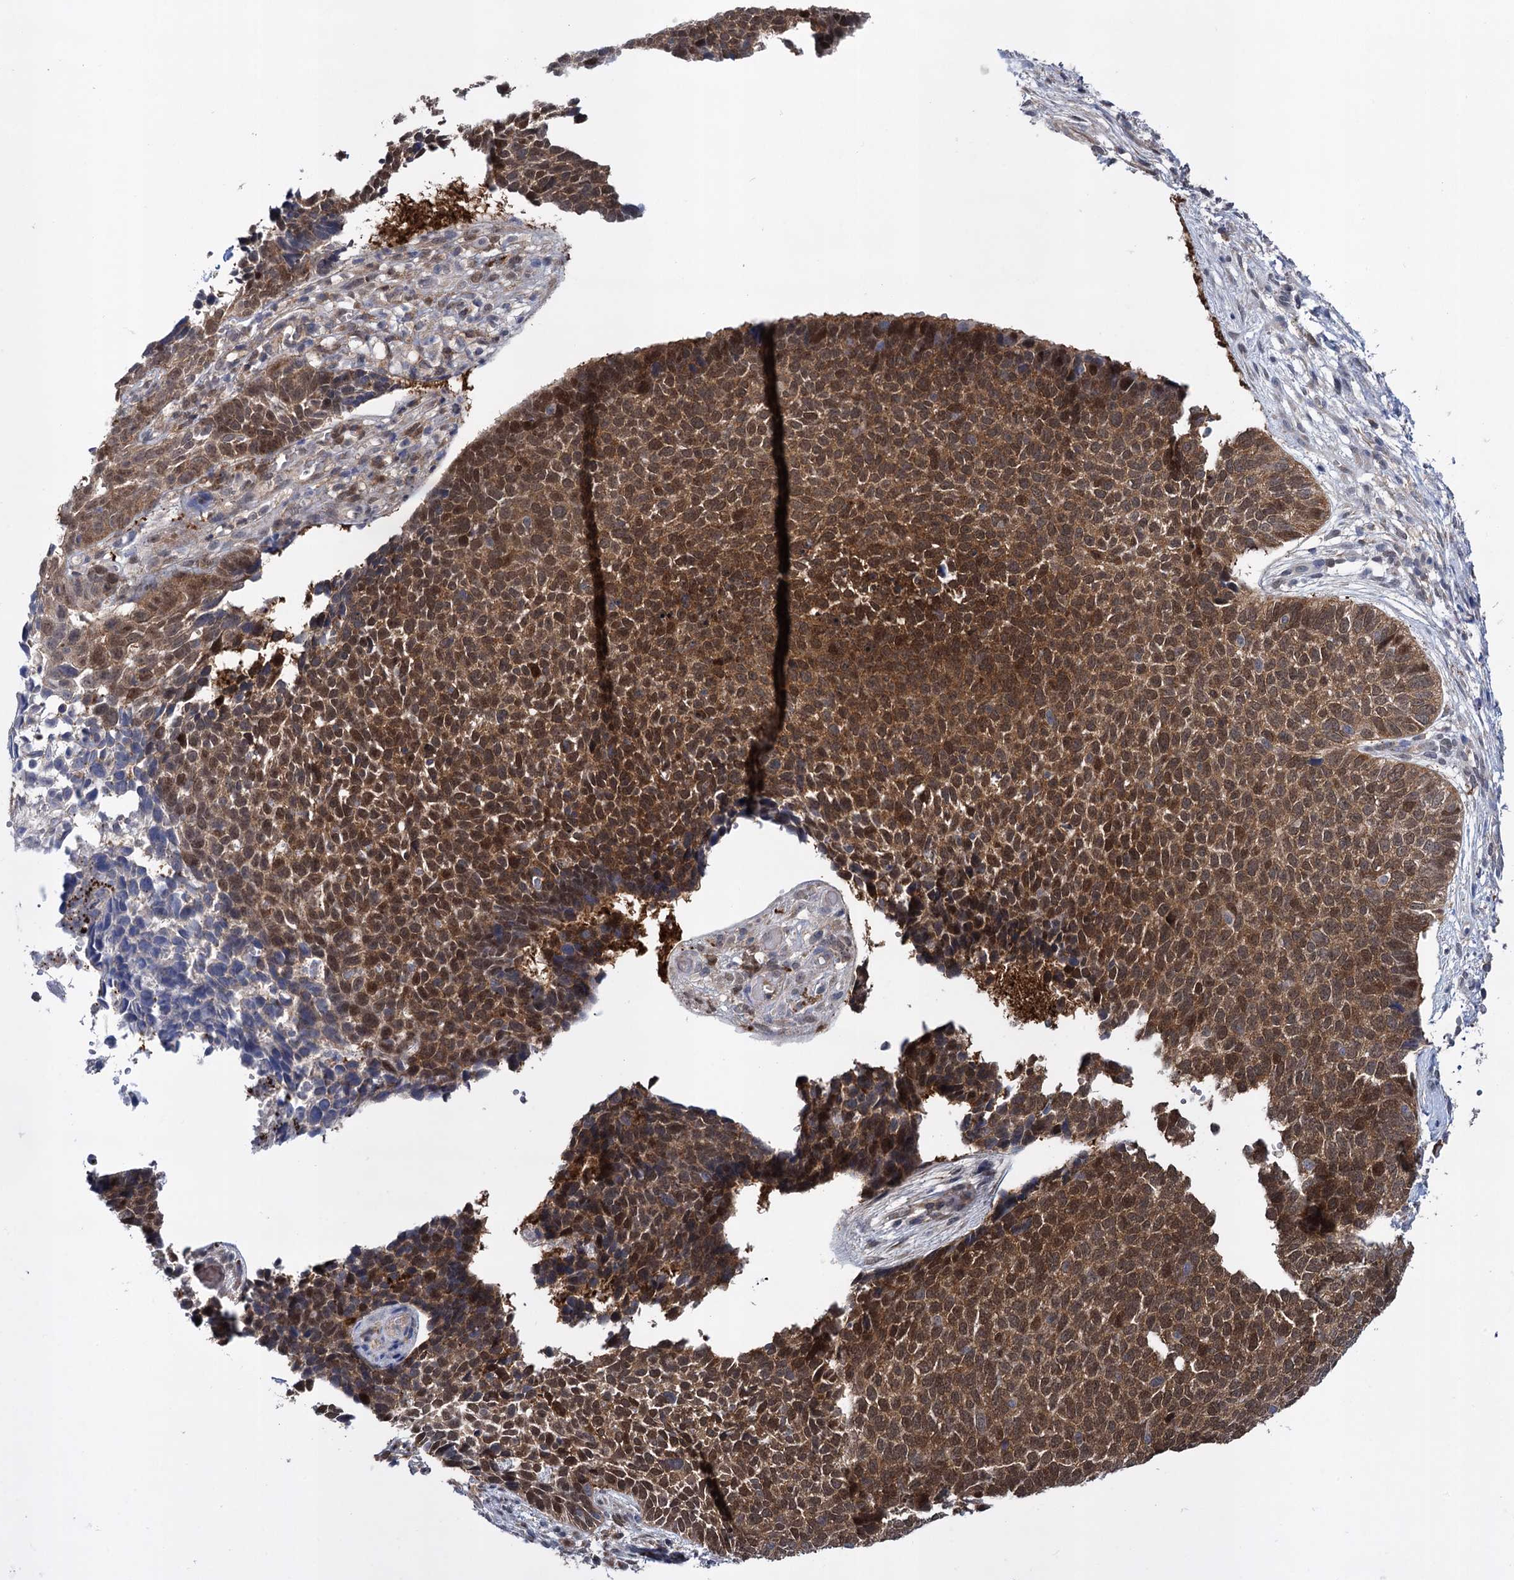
{"staining": {"intensity": "strong", "quantity": ">75%", "location": "cytoplasmic/membranous,nuclear"}, "tissue": "skin cancer", "cell_type": "Tumor cells", "image_type": "cancer", "snomed": [{"axis": "morphology", "description": "Basal cell carcinoma"}, {"axis": "topography", "description": "Skin"}], "caption": "This histopathology image shows immunohistochemistry staining of skin cancer, with high strong cytoplasmic/membranous and nuclear positivity in approximately >75% of tumor cells.", "gene": "GLO1", "patient": {"sex": "female", "age": 84}}